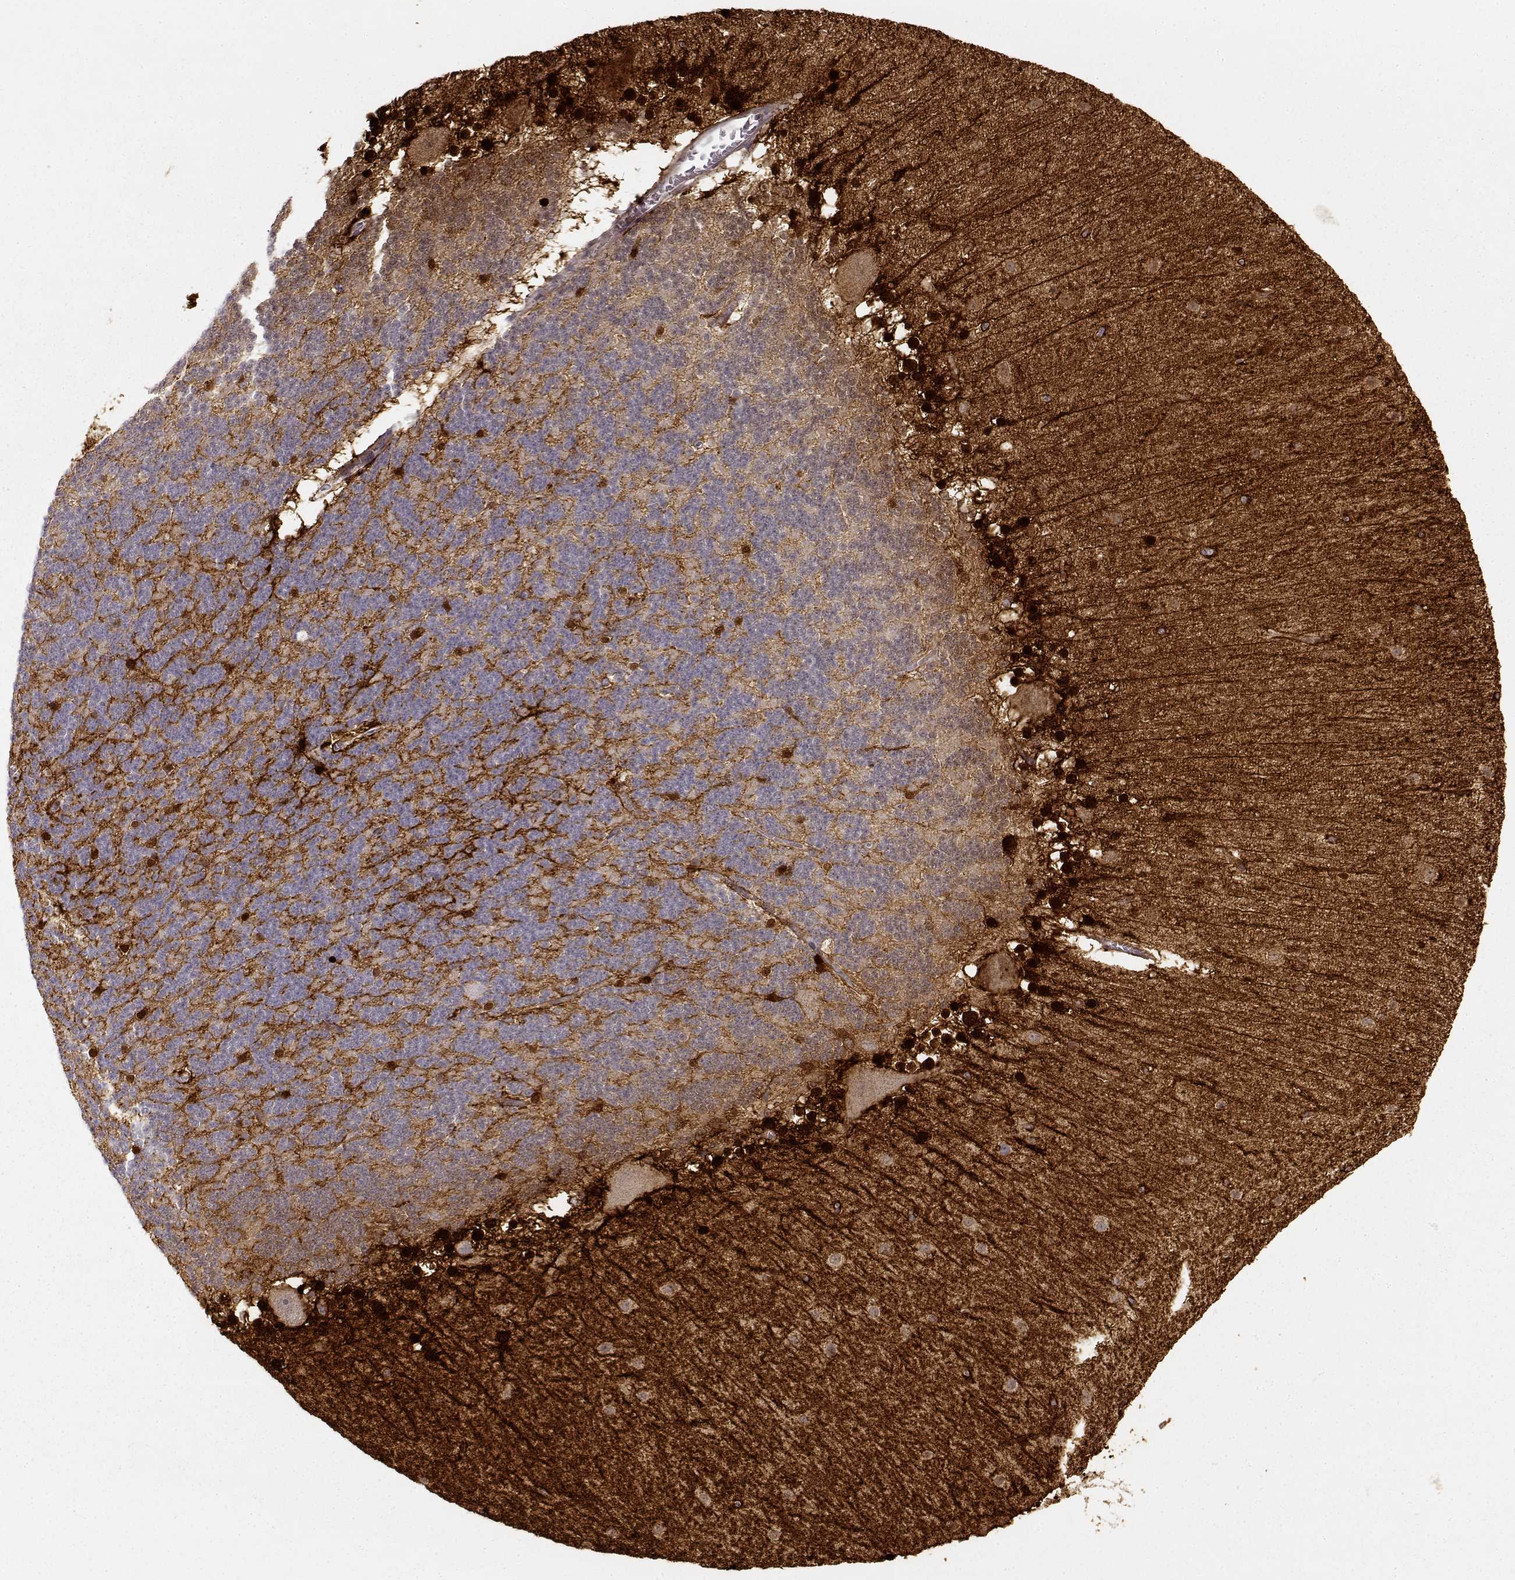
{"staining": {"intensity": "strong", "quantity": "<25%", "location": "nuclear"}, "tissue": "cerebellum", "cell_type": "Cells in granular layer", "image_type": "normal", "snomed": [{"axis": "morphology", "description": "Normal tissue, NOS"}, {"axis": "topography", "description": "Cerebellum"}], "caption": "Immunohistochemical staining of benign human cerebellum demonstrates <25% levels of strong nuclear protein expression in about <25% of cells in granular layer. The protein is shown in brown color, while the nuclei are stained blue.", "gene": "S100B", "patient": {"sex": "female", "age": 19}}